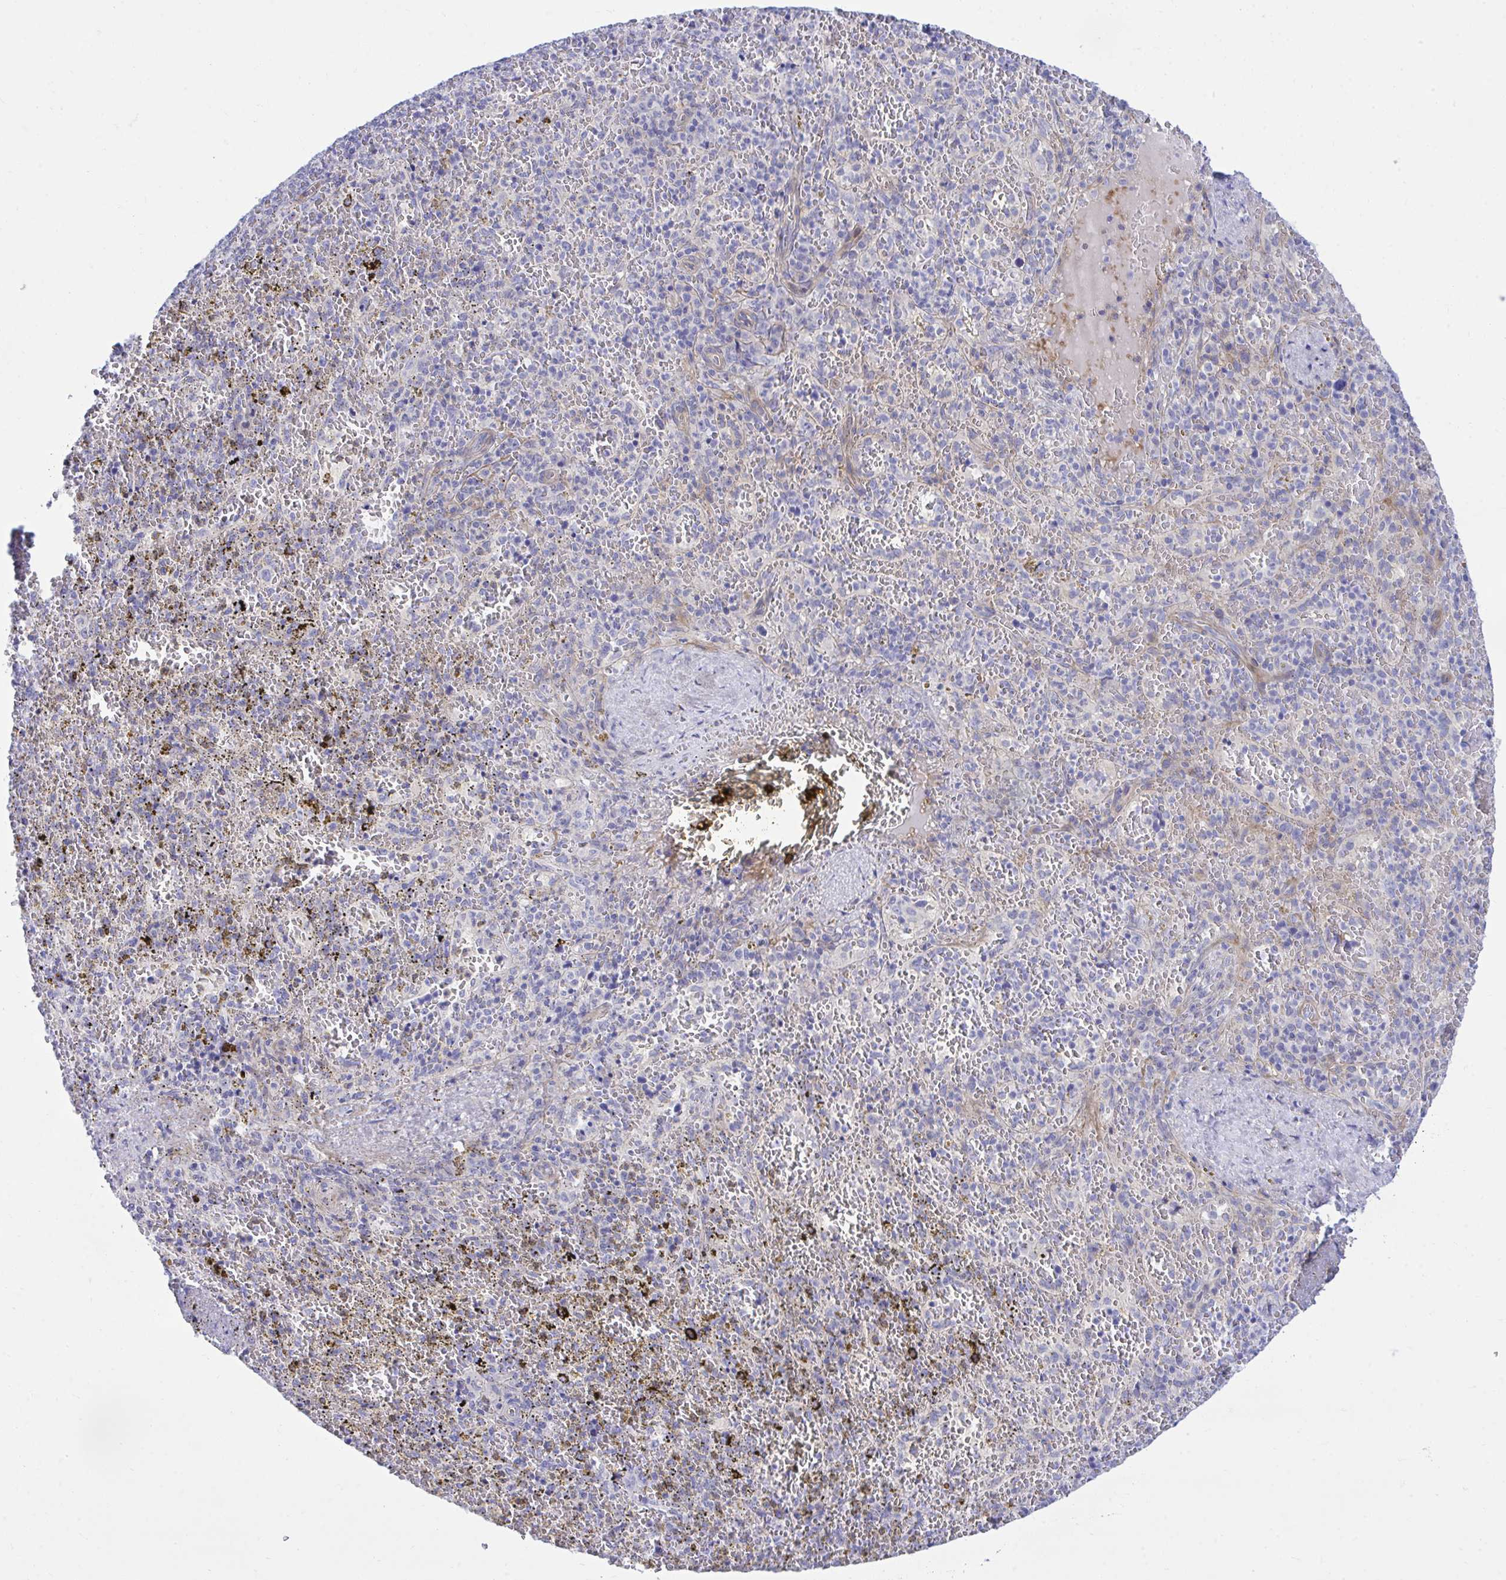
{"staining": {"intensity": "negative", "quantity": "none", "location": "none"}, "tissue": "spleen", "cell_type": "Cells in red pulp", "image_type": "normal", "snomed": [{"axis": "morphology", "description": "Normal tissue, NOS"}, {"axis": "topography", "description": "Spleen"}], "caption": "Immunohistochemical staining of normal human spleen reveals no significant positivity in cells in red pulp.", "gene": "MED9", "patient": {"sex": "female", "age": 50}}